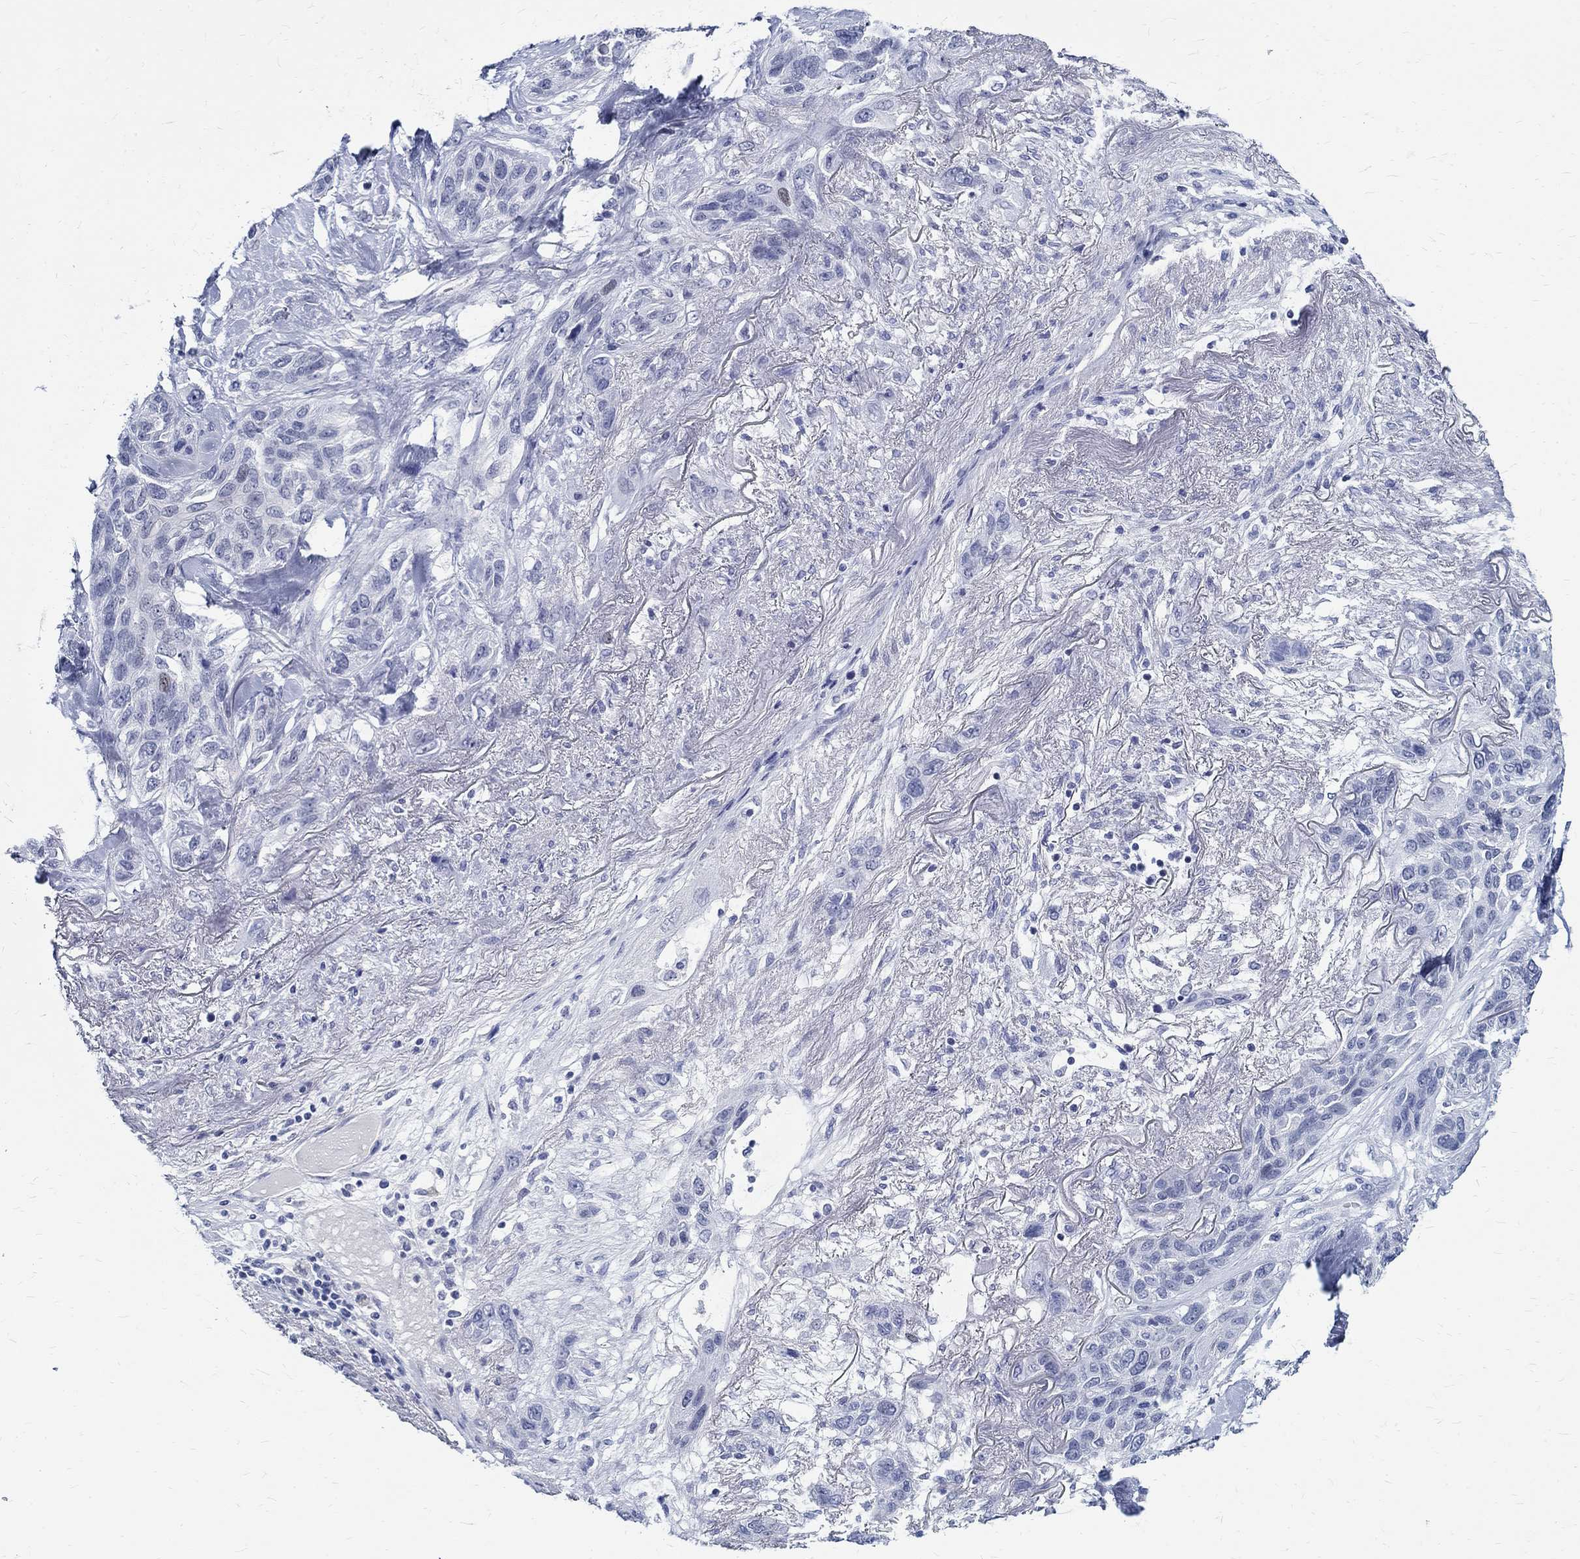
{"staining": {"intensity": "negative", "quantity": "none", "location": "none"}, "tissue": "lung cancer", "cell_type": "Tumor cells", "image_type": "cancer", "snomed": [{"axis": "morphology", "description": "Squamous cell carcinoma, NOS"}, {"axis": "topography", "description": "Lung"}], "caption": "Immunohistochemistry (IHC) histopathology image of neoplastic tissue: human squamous cell carcinoma (lung) stained with DAB (3,3'-diaminobenzidine) displays no significant protein expression in tumor cells. (DAB (3,3'-diaminobenzidine) immunohistochemistry (IHC), high magnification).", "gene": "BSPRY", "patient": {"sex": "female", "age": 70}}